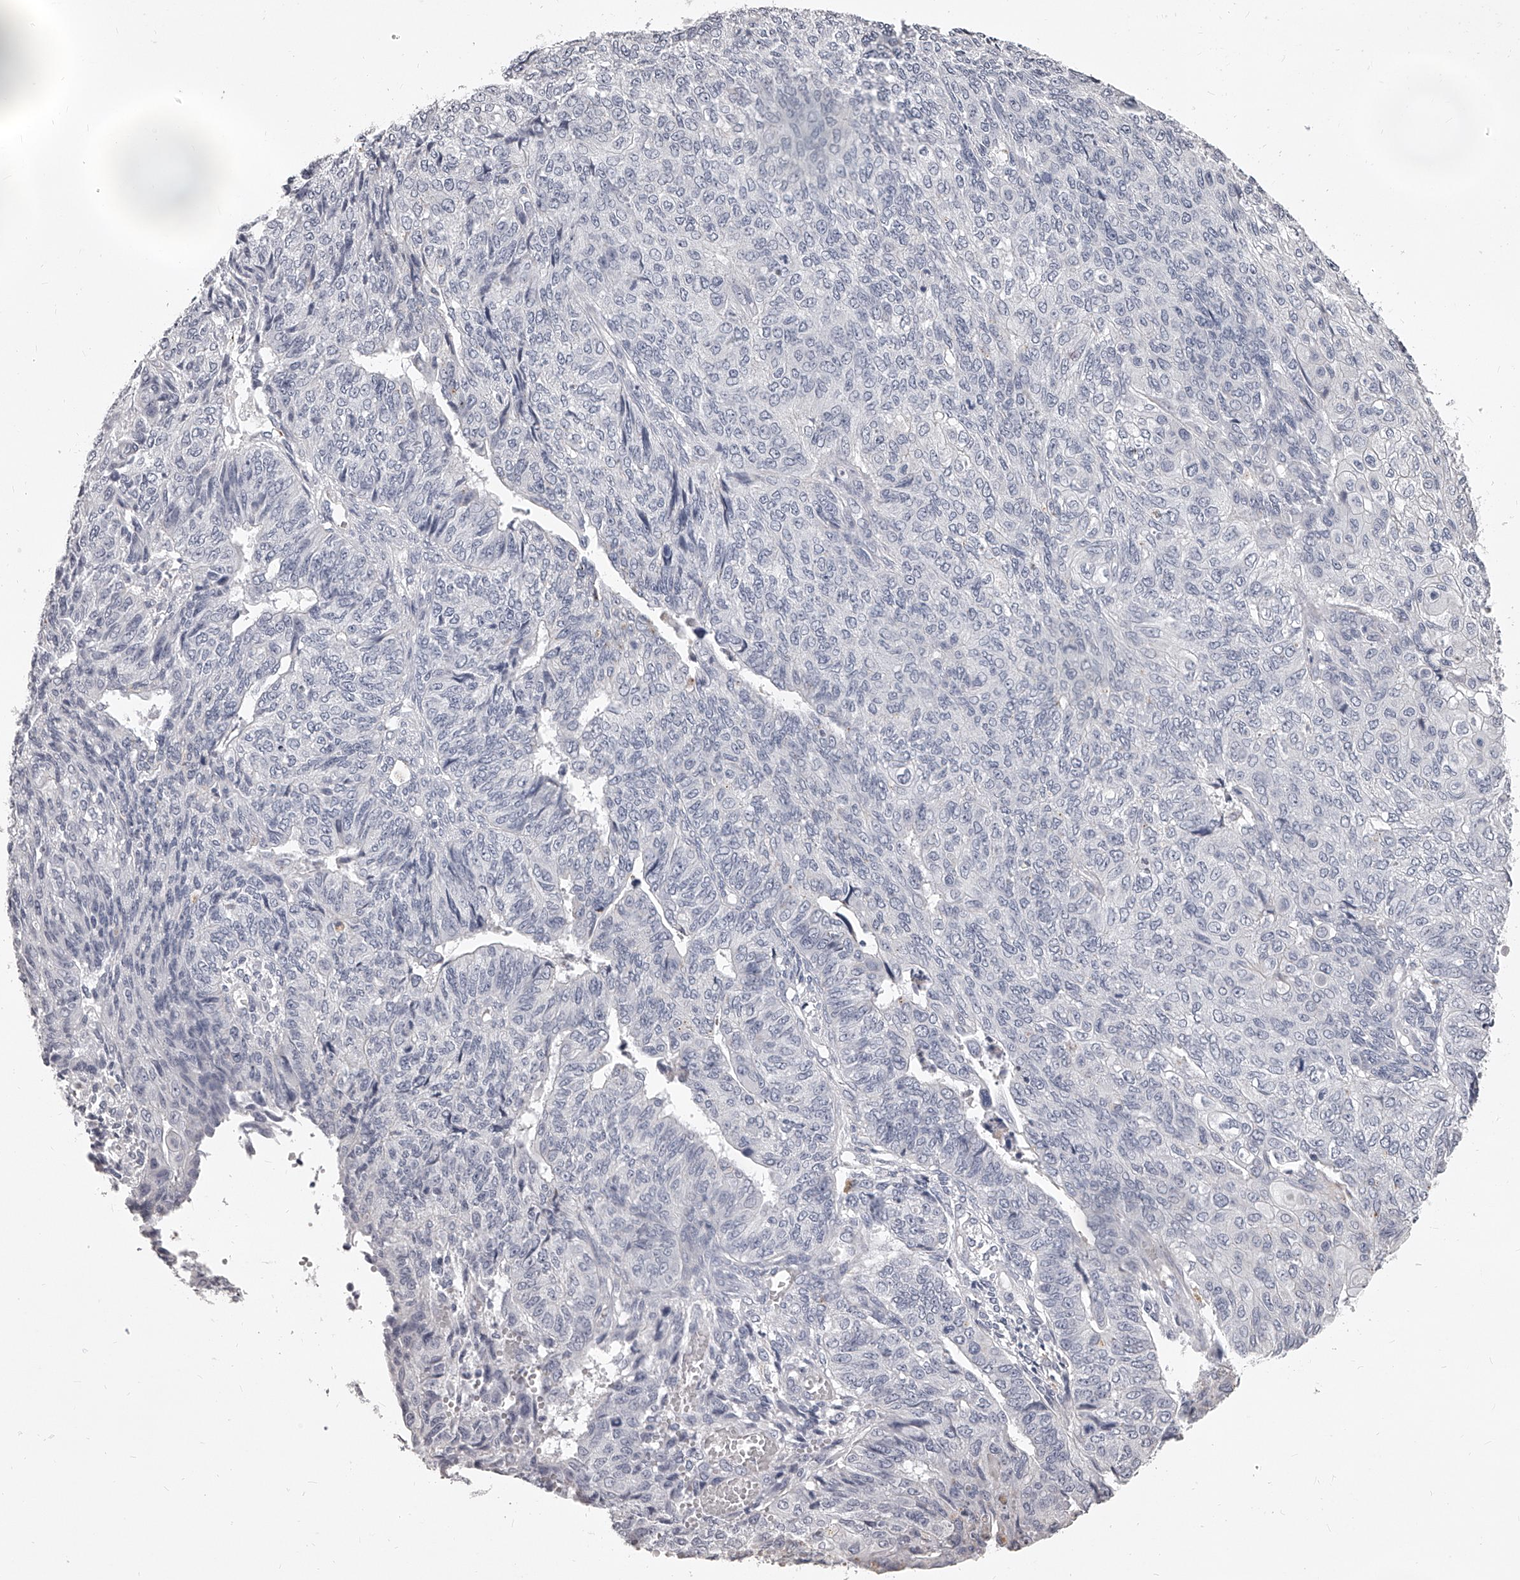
{"staining": {"intensity": "negative", "quantity": "none", "location": "none"}, "tissue": "endometrial cancer", "cell_type": "Tumor cells", "image_type": "cancer", "snomed": [{"axis": "morphology", "description": "Adenocarcinoma, NOS"}, {"axis": "topography", "description": "Endometrium"}], "caption": "A micrograph of human endometrial adenocarcinoma is negative for staining in tumor cells.", "gene": "DMRT1", "patient": {"sex": "female", "age": 32}}